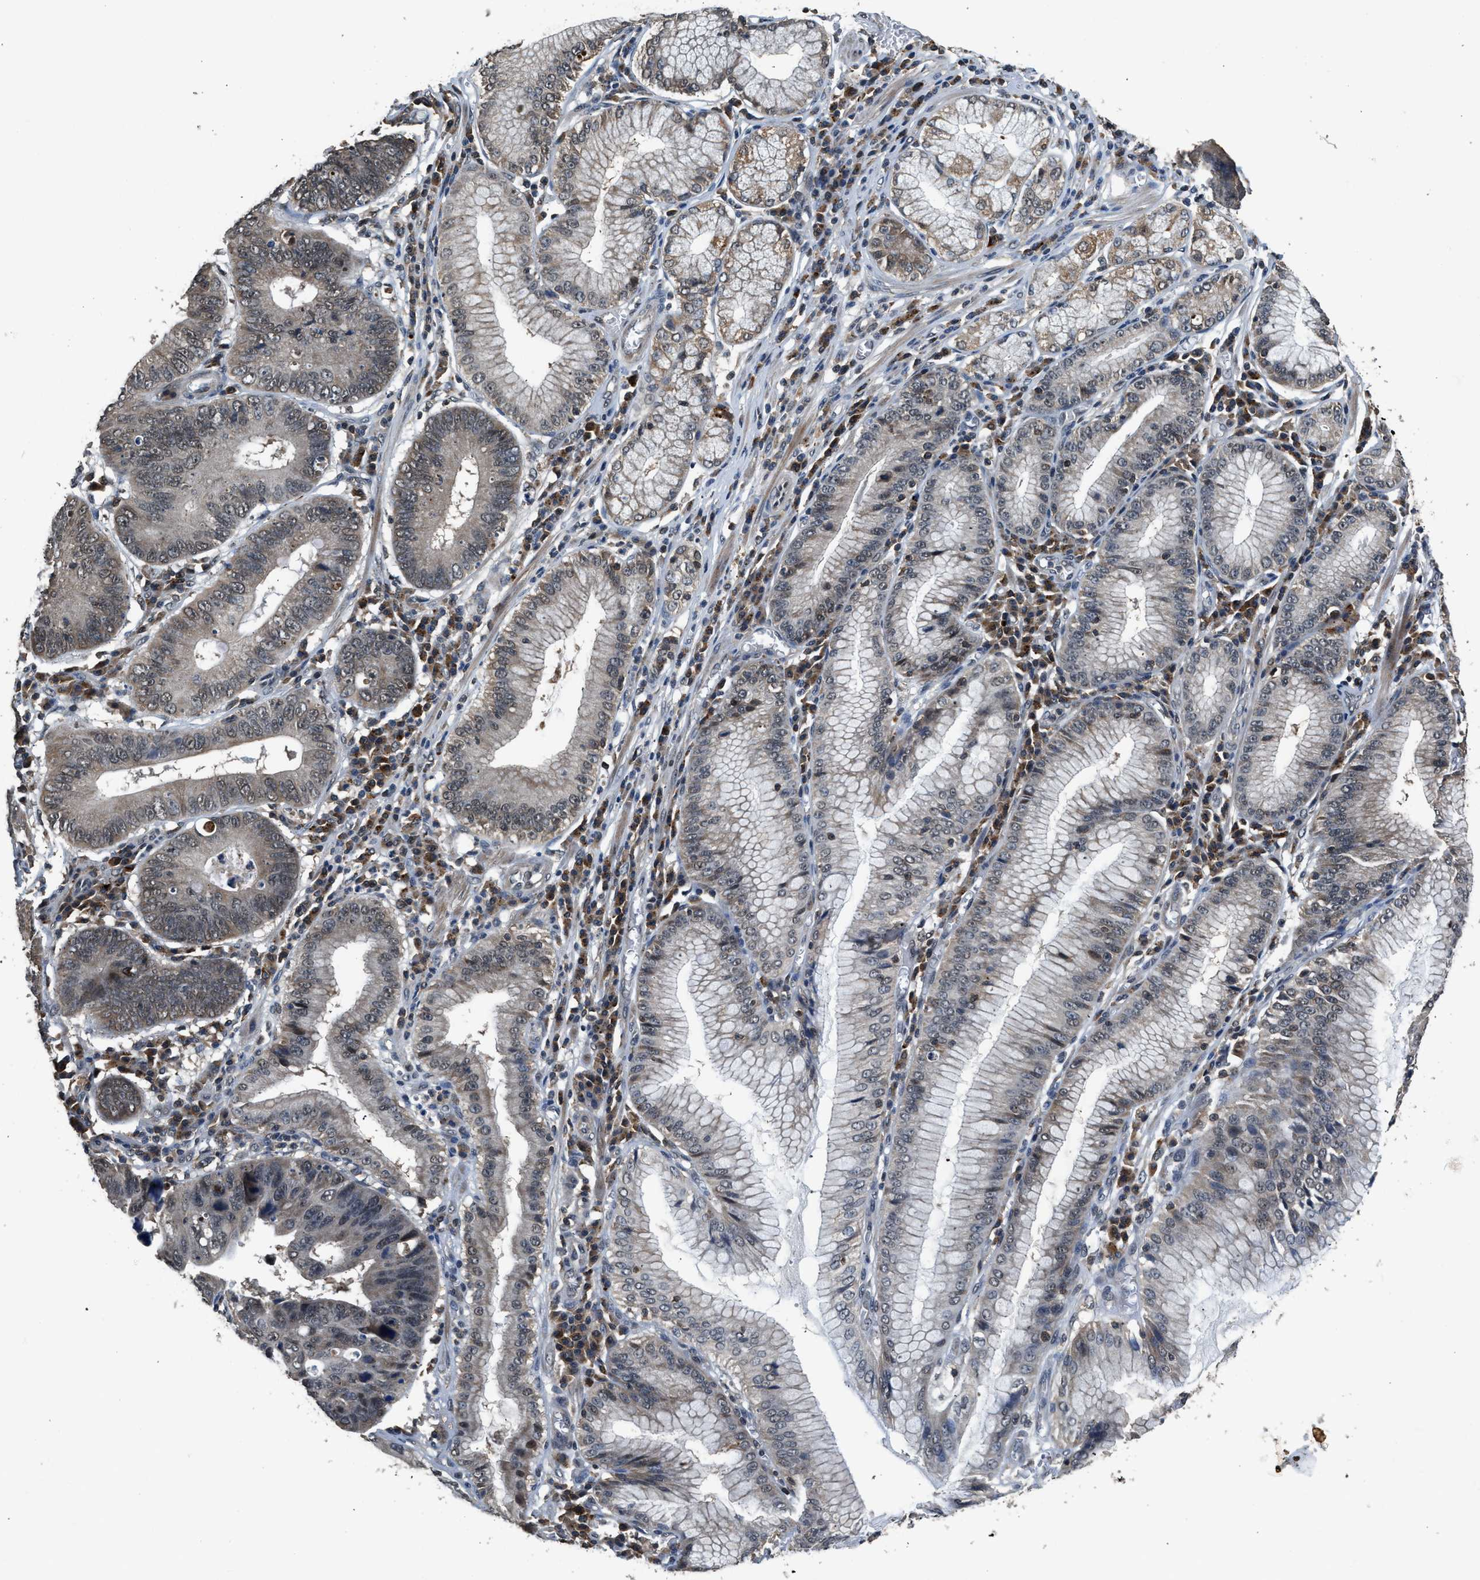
{"staining": {"intensity": "weak", "quantity": "25%-75%", "location": "cytoplasmic/membranous,nuclear"}, "tissue": "stomach cancer", "cell_type": "Tumor cells", "image_type": "cancer", "snomed": [{"axis": "morphology", "description": "Adenocarcinoma, NOS"}, {"axis": "topography", "description": "Stomach"}], "caption": "Adenocarcinoma (stomach) tissue reveals weak cytoplasmic/membranous and nuclear positivity in approximately 25%-75% of tumor cells, visualized by immunohistochemistry.", "gene": "SLC15A4", "patient": {"sex": "male", "age": 59}}